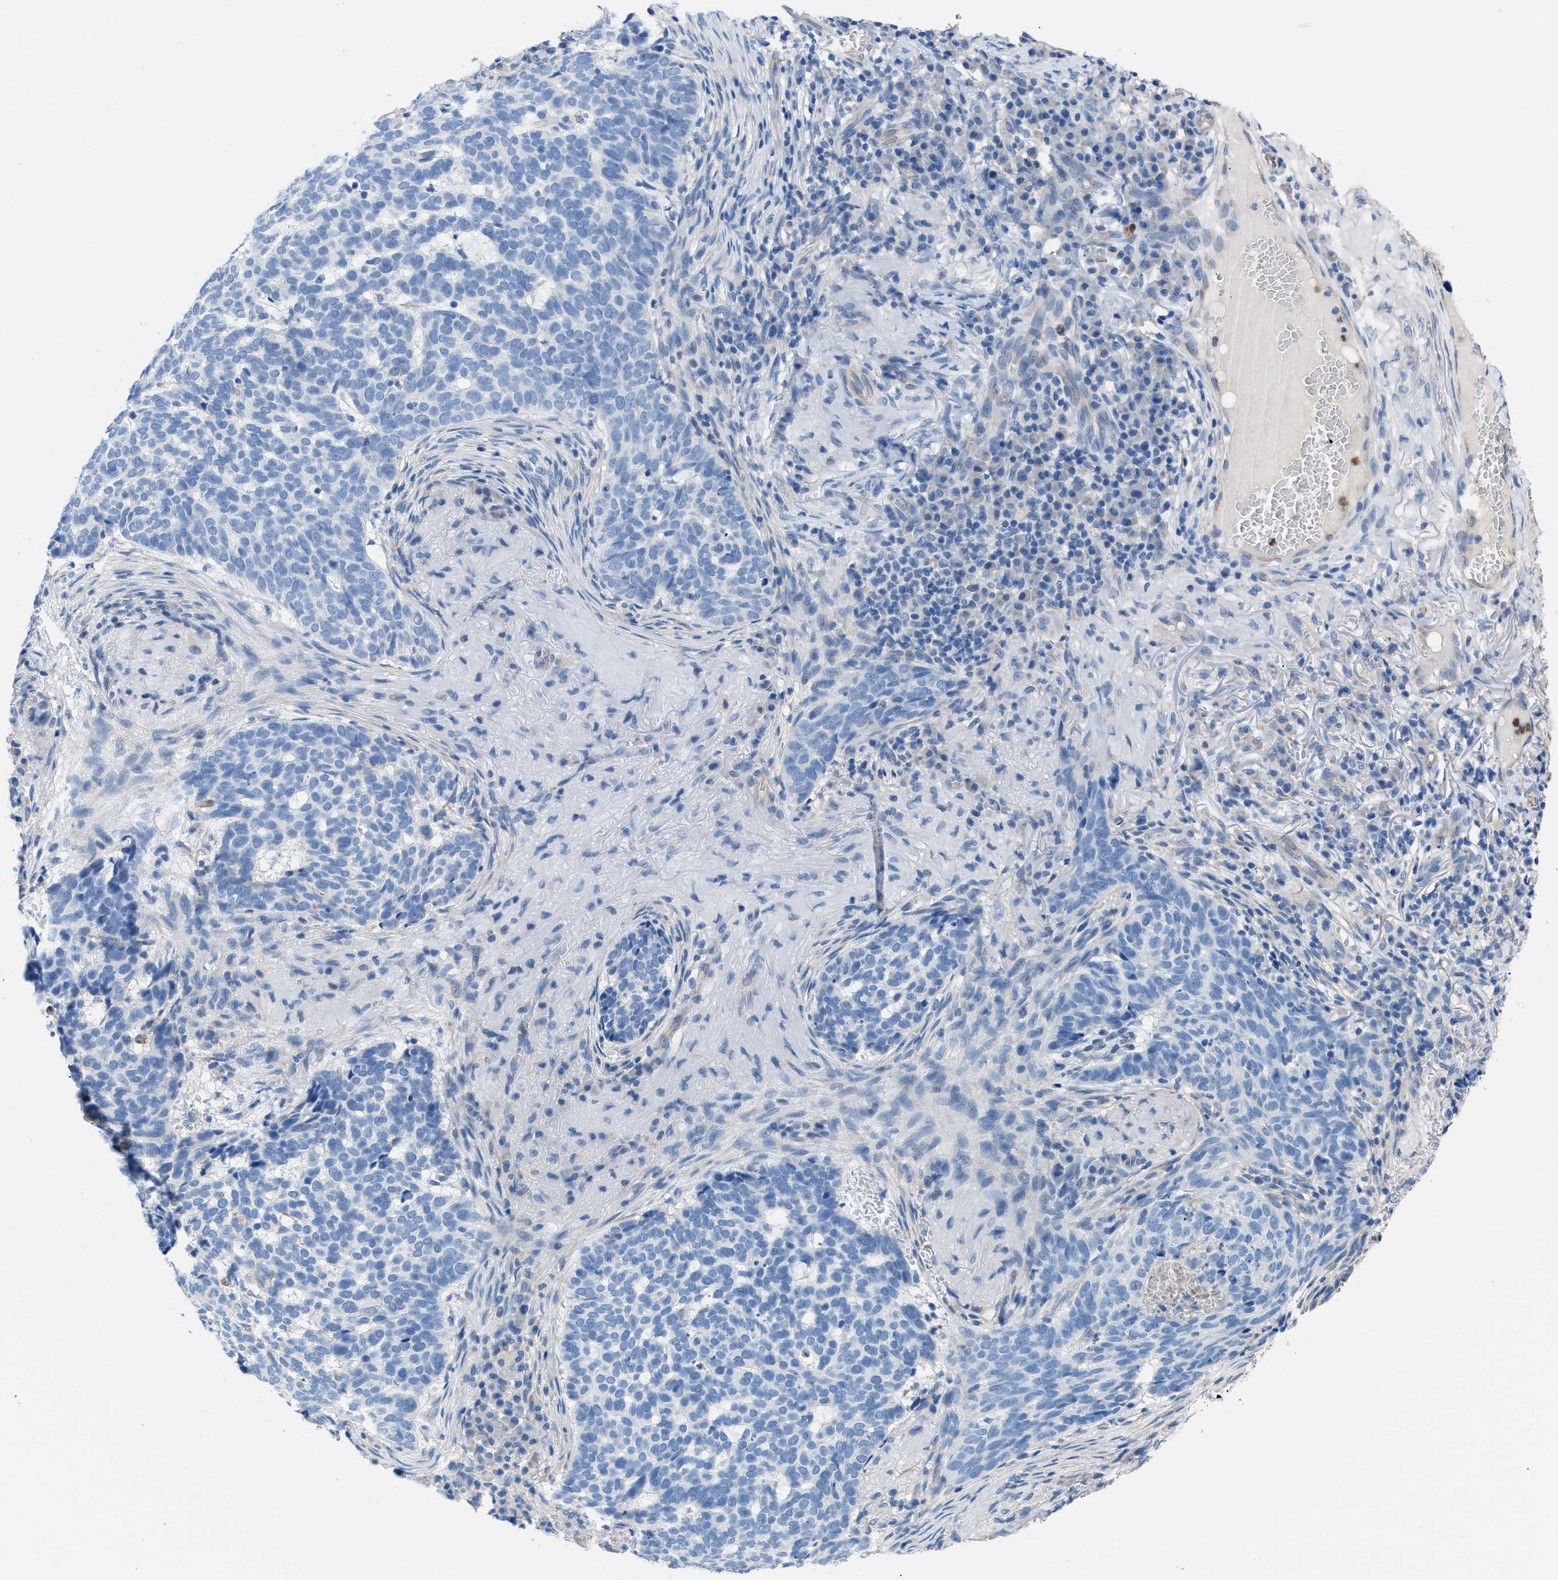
{"staining": {"intensity": "negative", "quantity": "none", "location": "none"}, "tissue": "skin cancer", "cell_type": "Tumor cells", "image_type": "cancer", "snomed": [{"axis": "morphology", "description": "Basal cell carcinoma"}, {"axis": "topography", "description": "Skin"}], "caption": "This is a image of immunohistochemistry staining of basal cell carcinoma (skin), which shows no expression in tumor cells. Brightfield microscopy of immunohistochemistry stained with DAB (3,3'-diaminobenzidine) (brown) and hematoxylin (blue), captured at high magnification.", "gene": "ITPR1", "patient": {"sex": "male", "age": 85}}